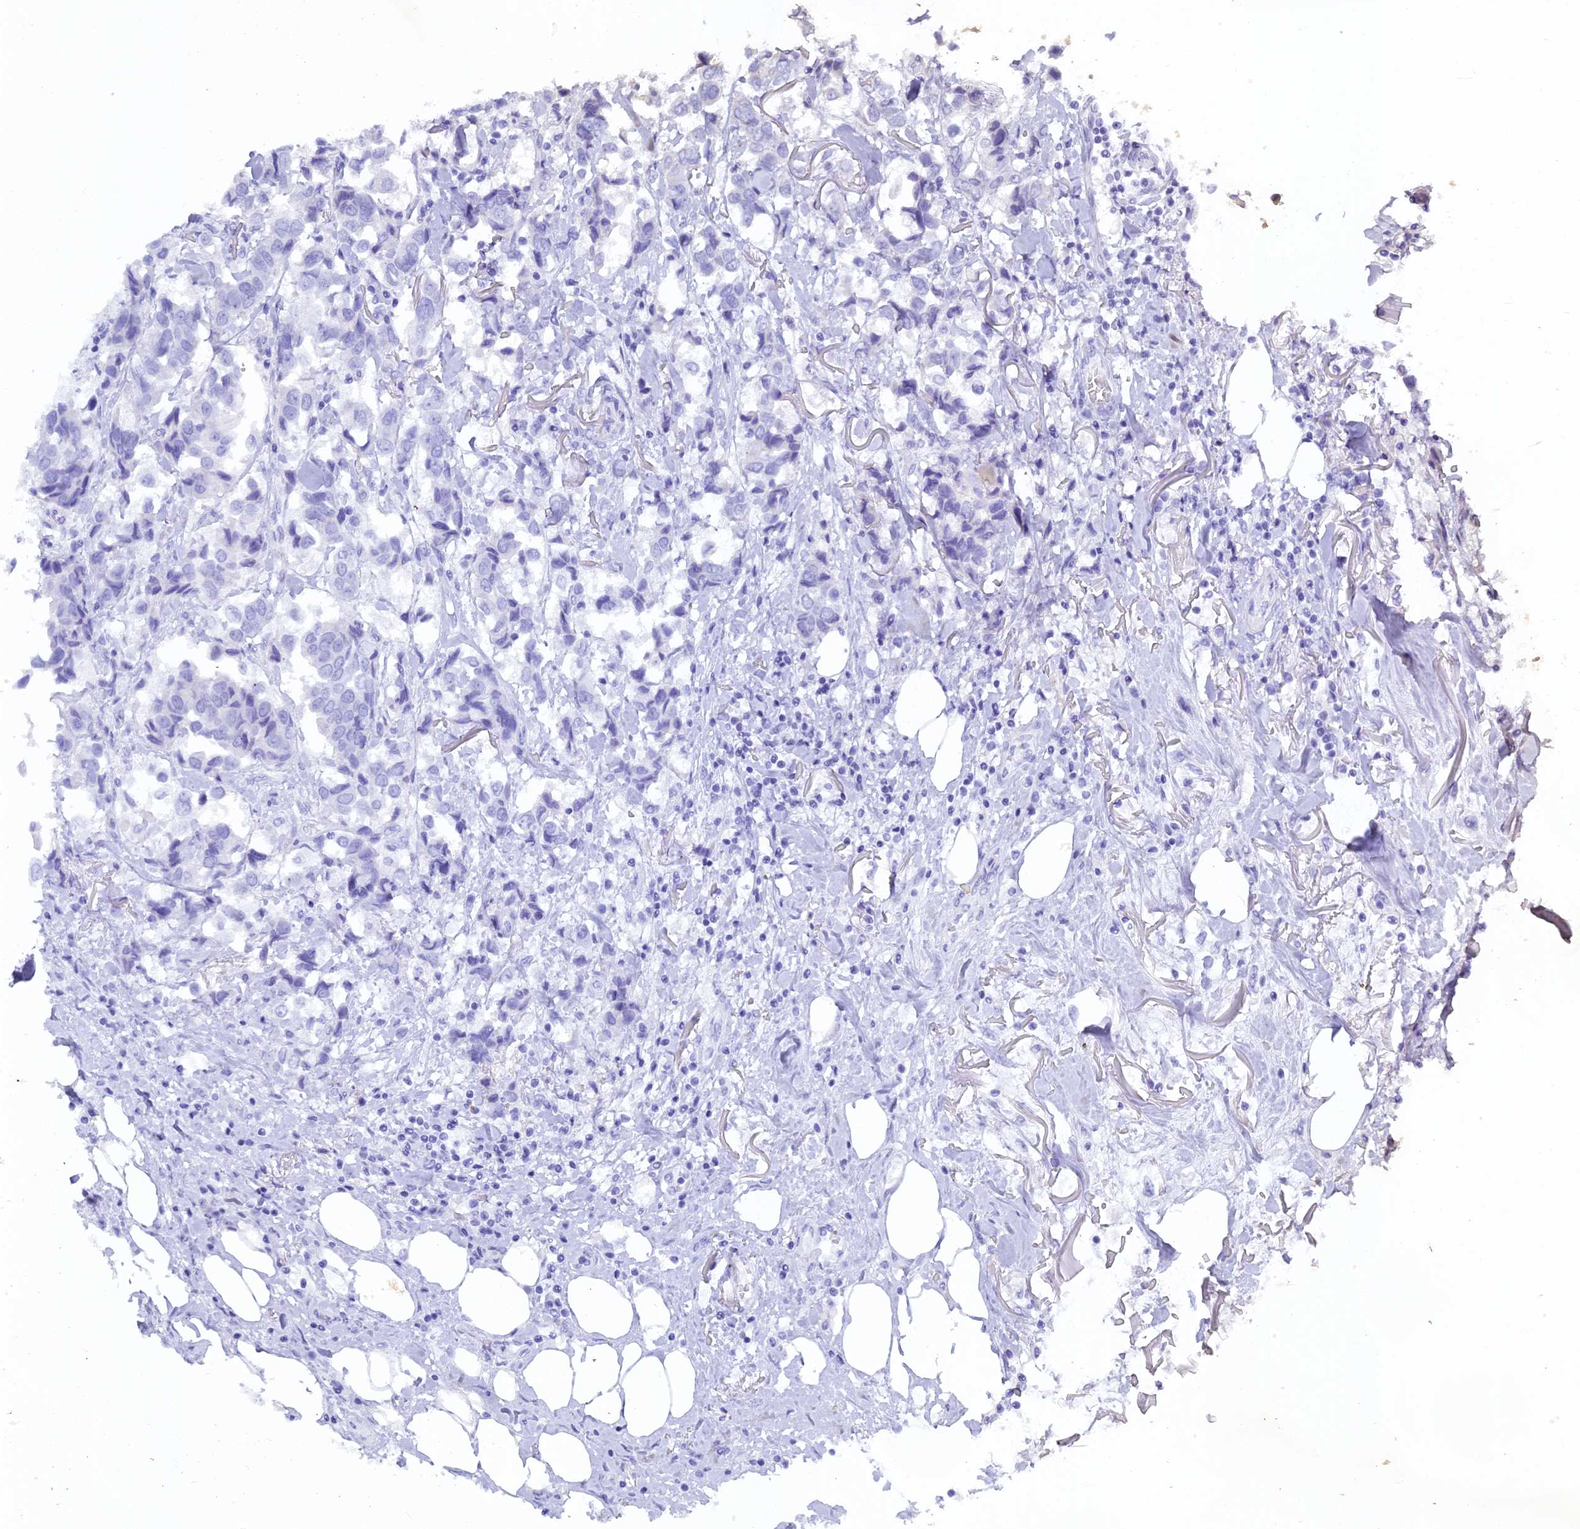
{"staining": {"intensity": "negative", "quantity": "none", "location": "none"}, "tissue": "breast cancer", "cell_type": "Tumor cells", "image_type": "cancer", "snomed": [{"axis": "morphology", "description": "Duct carcinoma"}, {"axis": "topography", "description": "Breast"}], "caption": "High power microscopy histopathology image of an immunohistochemistry (IHC) micrograph of breast cancer, revealing no significant staining in tumor cells.", "gene": "RPIA", "patient": {"sex": "female", "age": 80}}